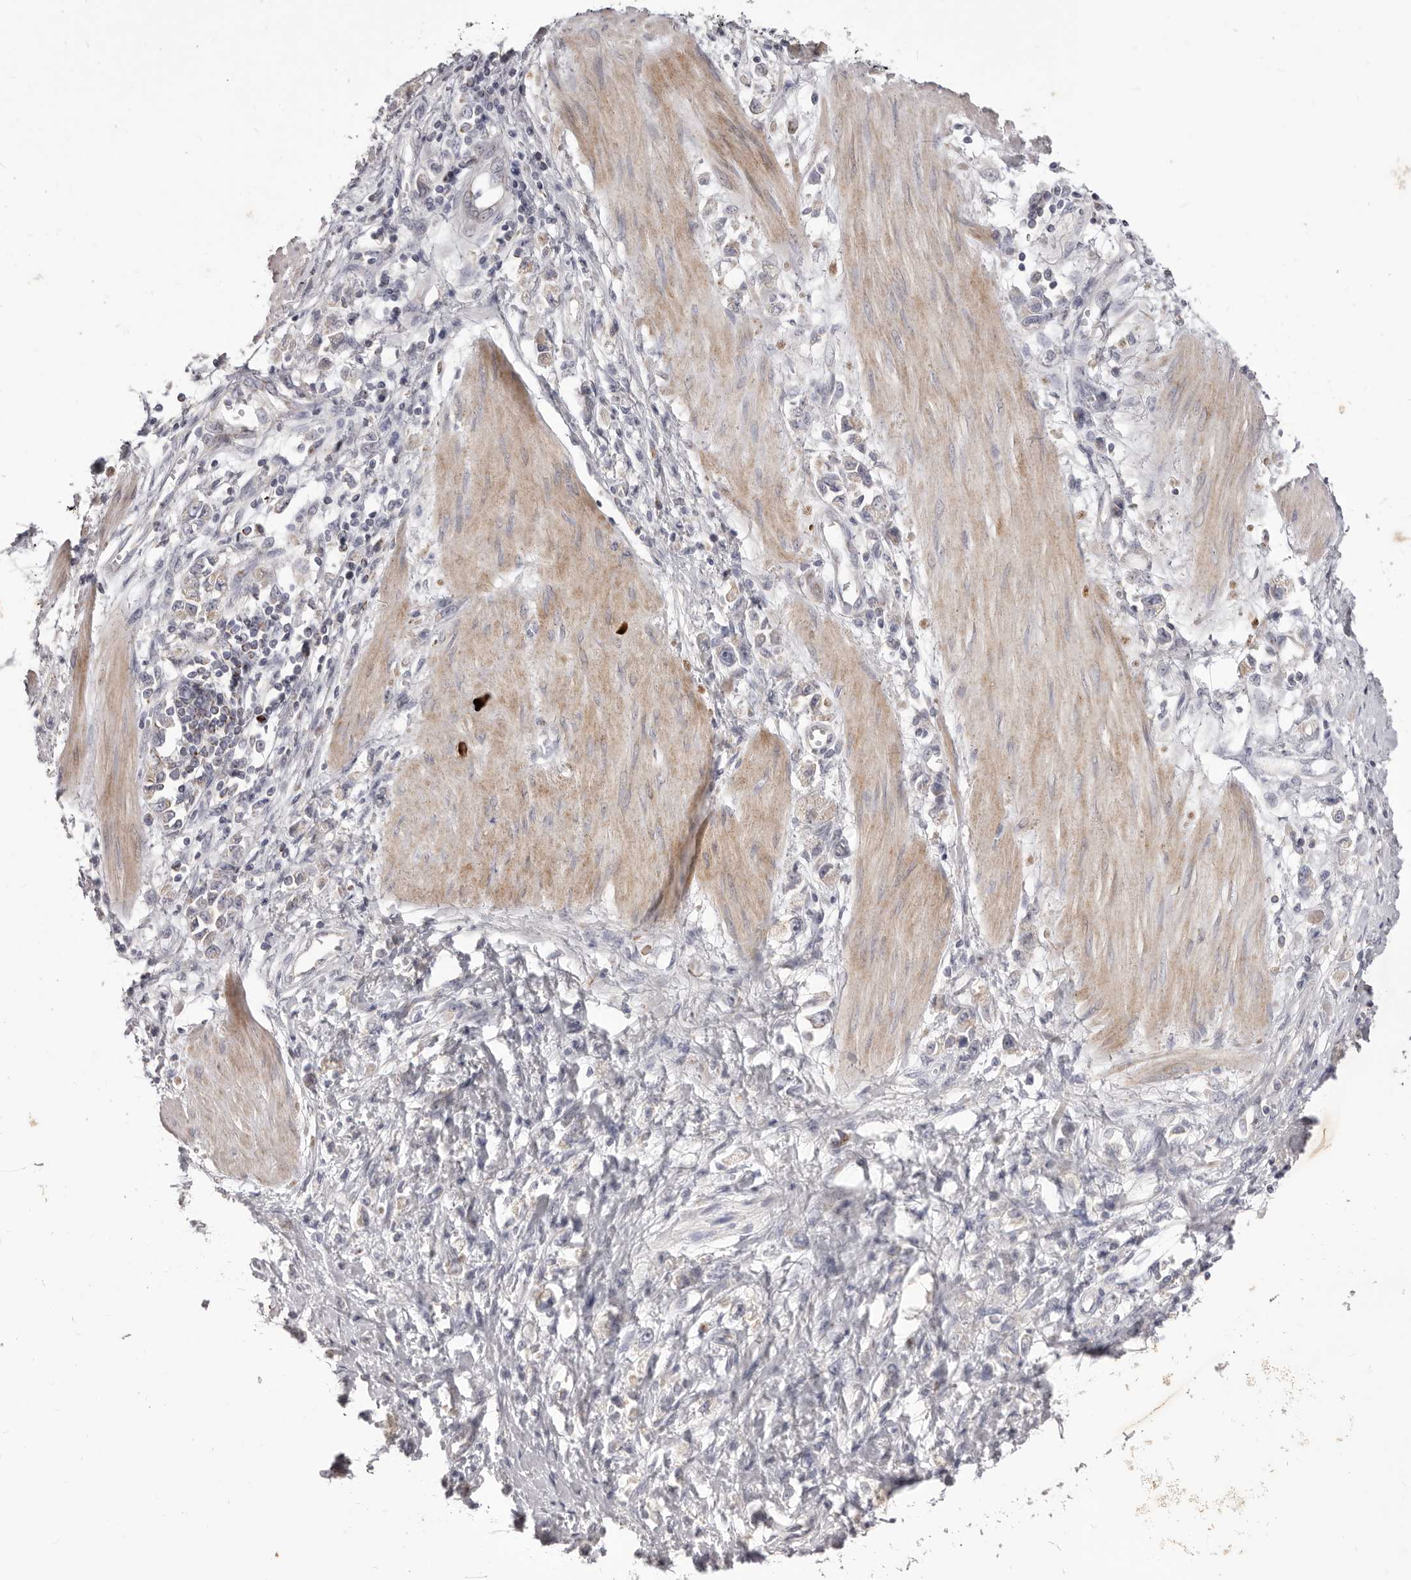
{"staining": {"intensity": "negative", "quantity": "none", "location": "none"}, "tissue": "stomach cancer", "cell_type": "Tumor cells", "image_type": "cancer", "snomed": [{"axis": "morphology", "description": "Adenocarcinoma, NOS"}, {"axis": "topography", "description": "Stomach"}], "caption": "An image of human adenocarcinoma (stomach) is negative for staining in tumor cells.", "gene": "PRMT2", "patient": {"sex": "female", "age": 76}}